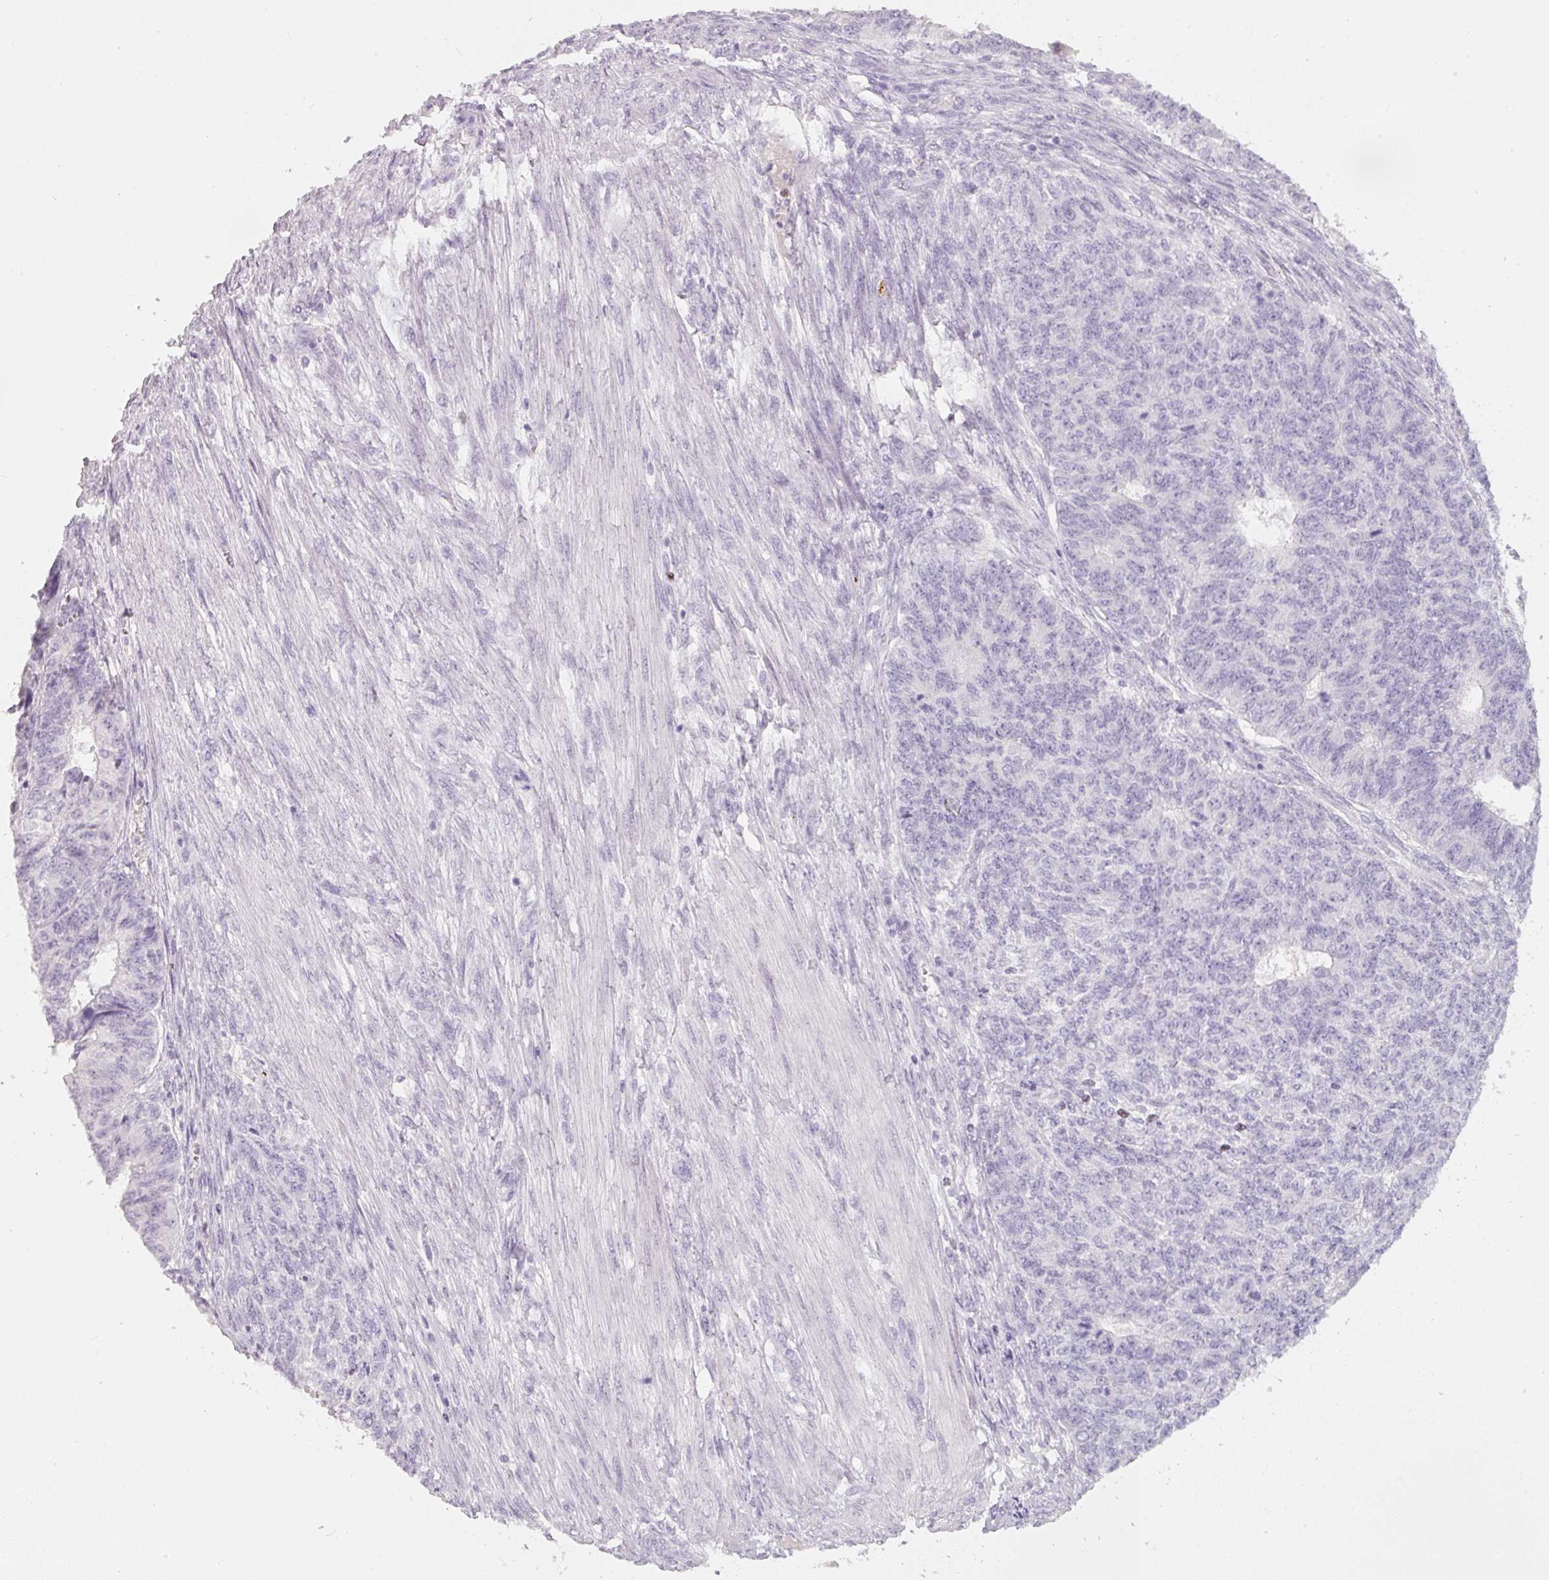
{"staining": {"intensity": "negative", "quantity": "none", "location": "none"}, "tissue": "endometrial cancer", "cell_type": "Tumor cells", "image_type": "cancer", "snomed": [{"axis": "morphology", "description": "Adenocarcinoma, NOS"}, {"axis": "topography", "description": "Endometrium"}], "caption": "Immunohistochemistry histopathology image of endometrial adenocarcinoma stained for a protein (brown), which reveals no expression in tumor cells.", "gene": "ENSG00000206549", "patient": {"sex": "female", "age": 32}}